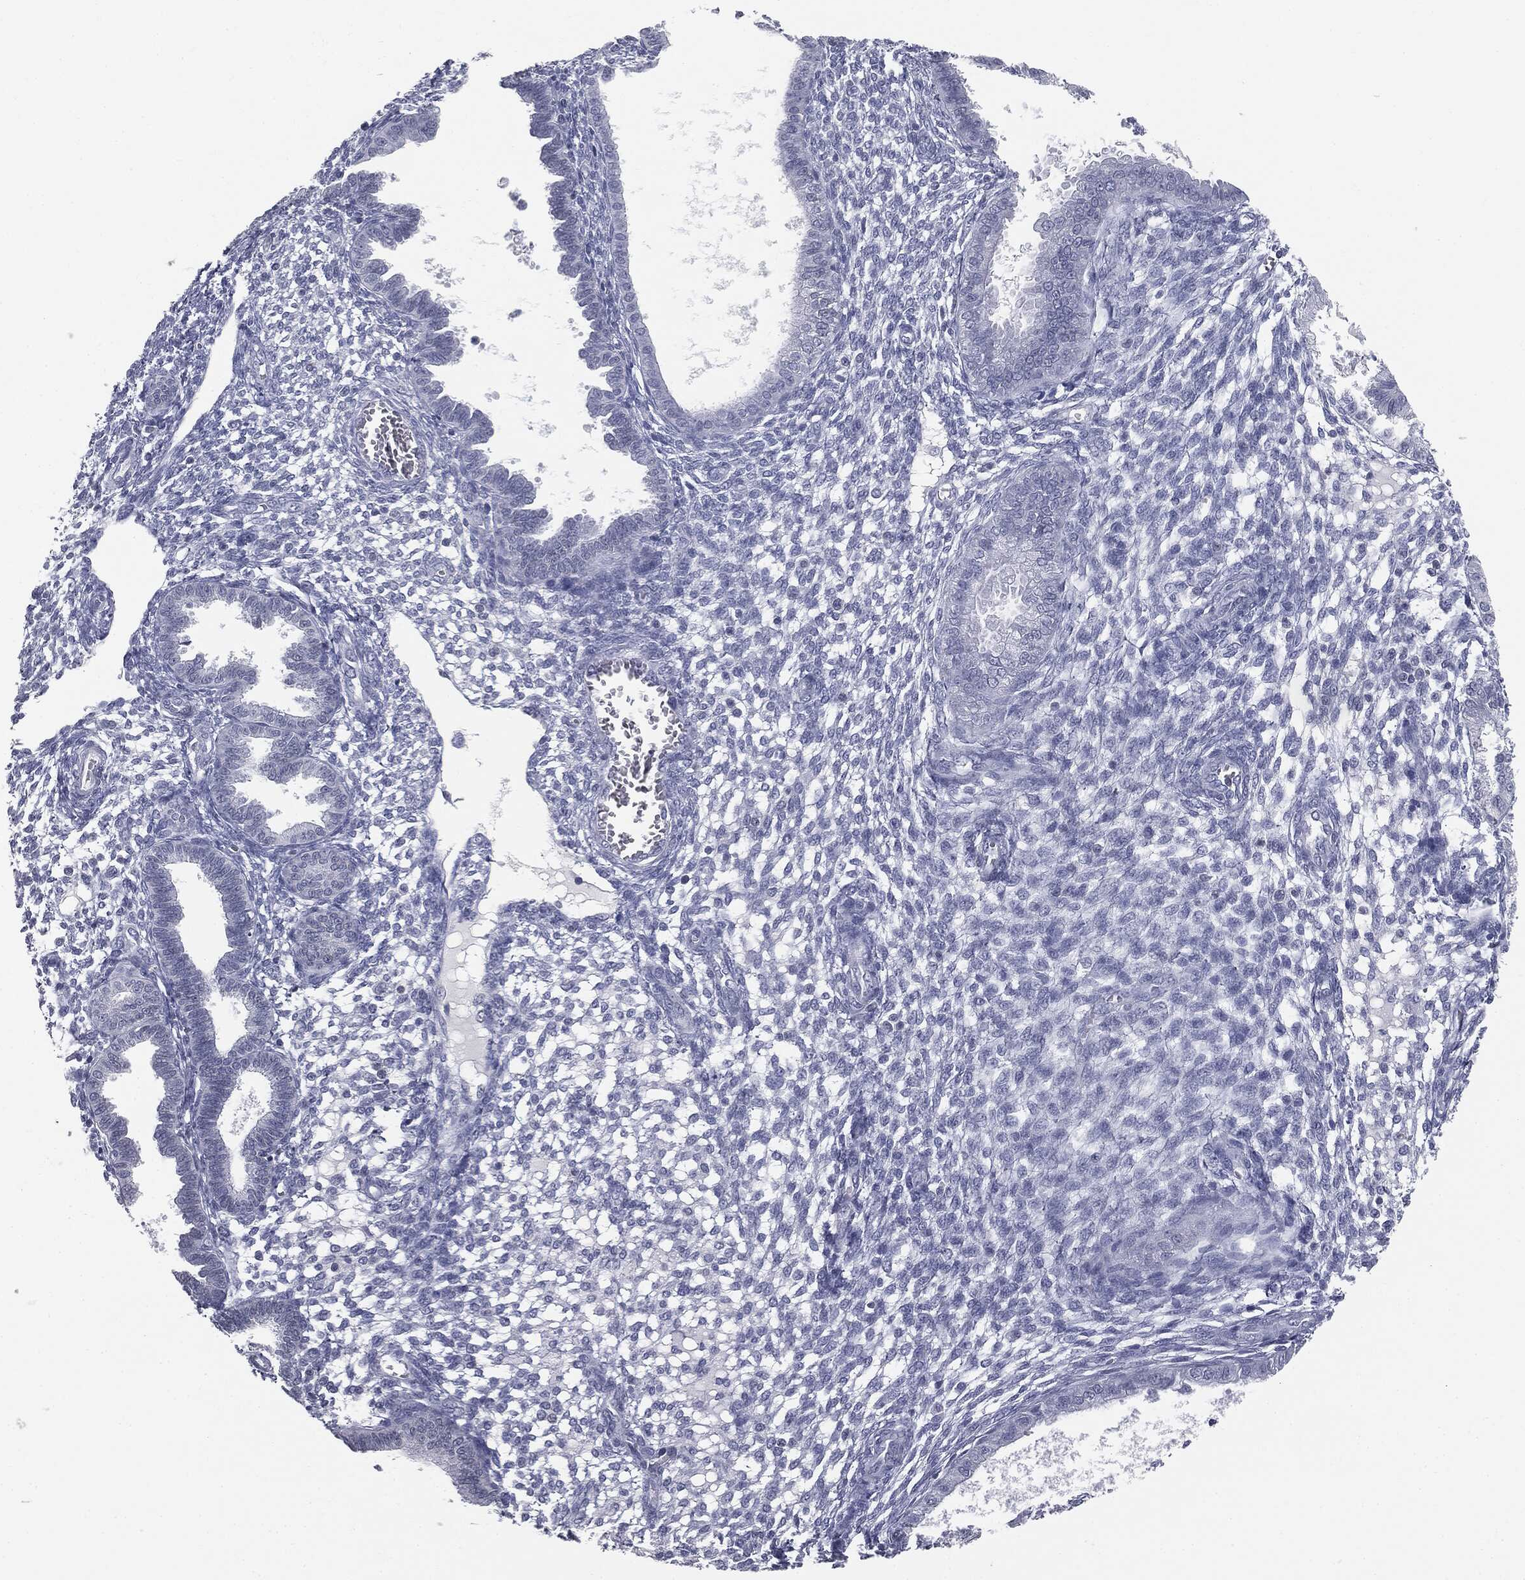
{"staining": {"intensity": "negative", "quantity": "none", "location": "none"}, "tissue": "endometrium", "cell_type": "Cells in endometrial stroma", "image_type": "normal", "snomed": [{"axis": "morphology", "description": "Normal tissue, NOS"}, {"axis": "topography", "description": "Endometrium"}], "caption": "The histopathology image displays no staining of cells in endometrial stroma in normal endometrium.", "gene": "ALDOB", "patient": {"sex": "female", "age": 43}}